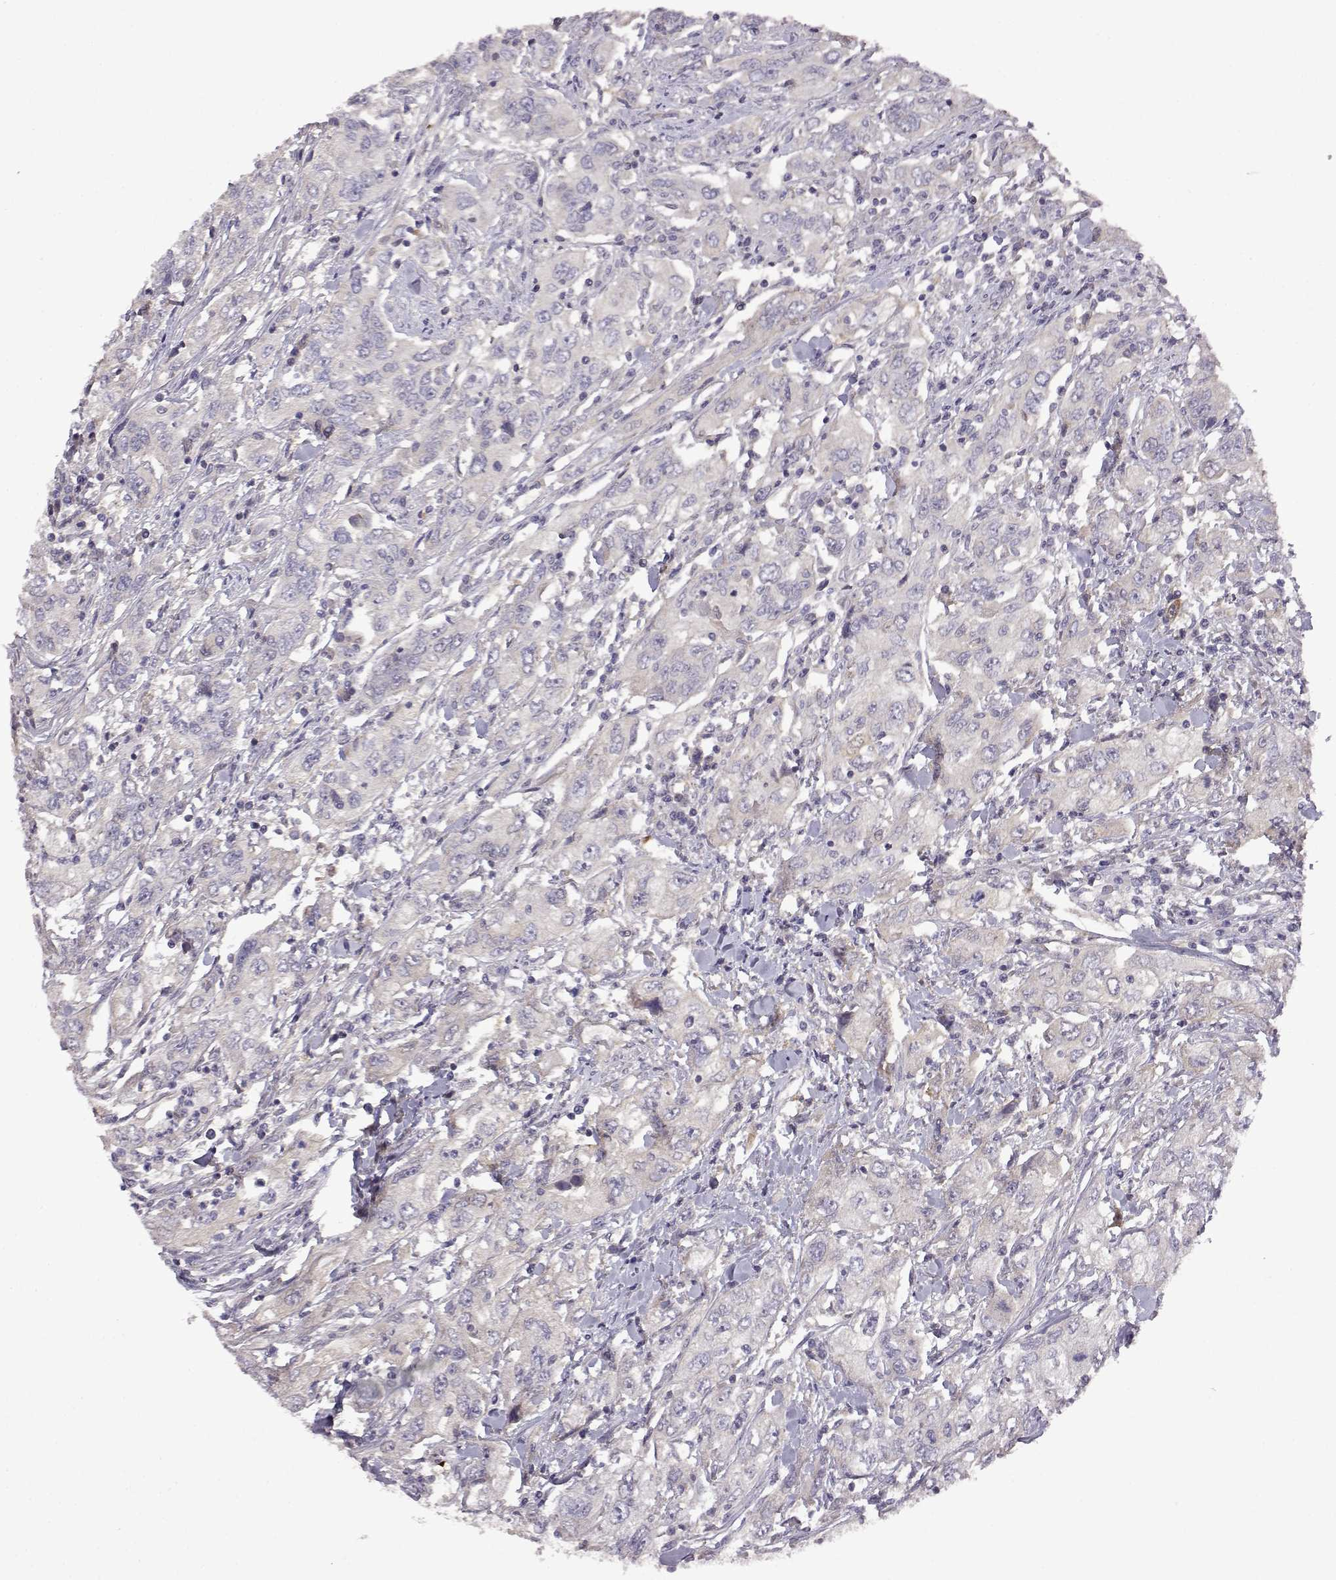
{"staining": {"intensity": "negative", "quantity": "none", "location": "none"}, "tissue": "urothelial cancer", "cell_type": "Tumor cells", "image_type": "cancer", "snomed": [{"axis": "morphology", "description": "Urothelial carcinoma, High grade"}, {"axis": "topography", "description": "Urinary bladder"}], "caption": "A histopathology image of urothelial carcinoma (high-grade) stained for a protein reveals no brown staining in tumor cells.", "gene": "VGF", "patient": {"sex": "male", "age": 76}}